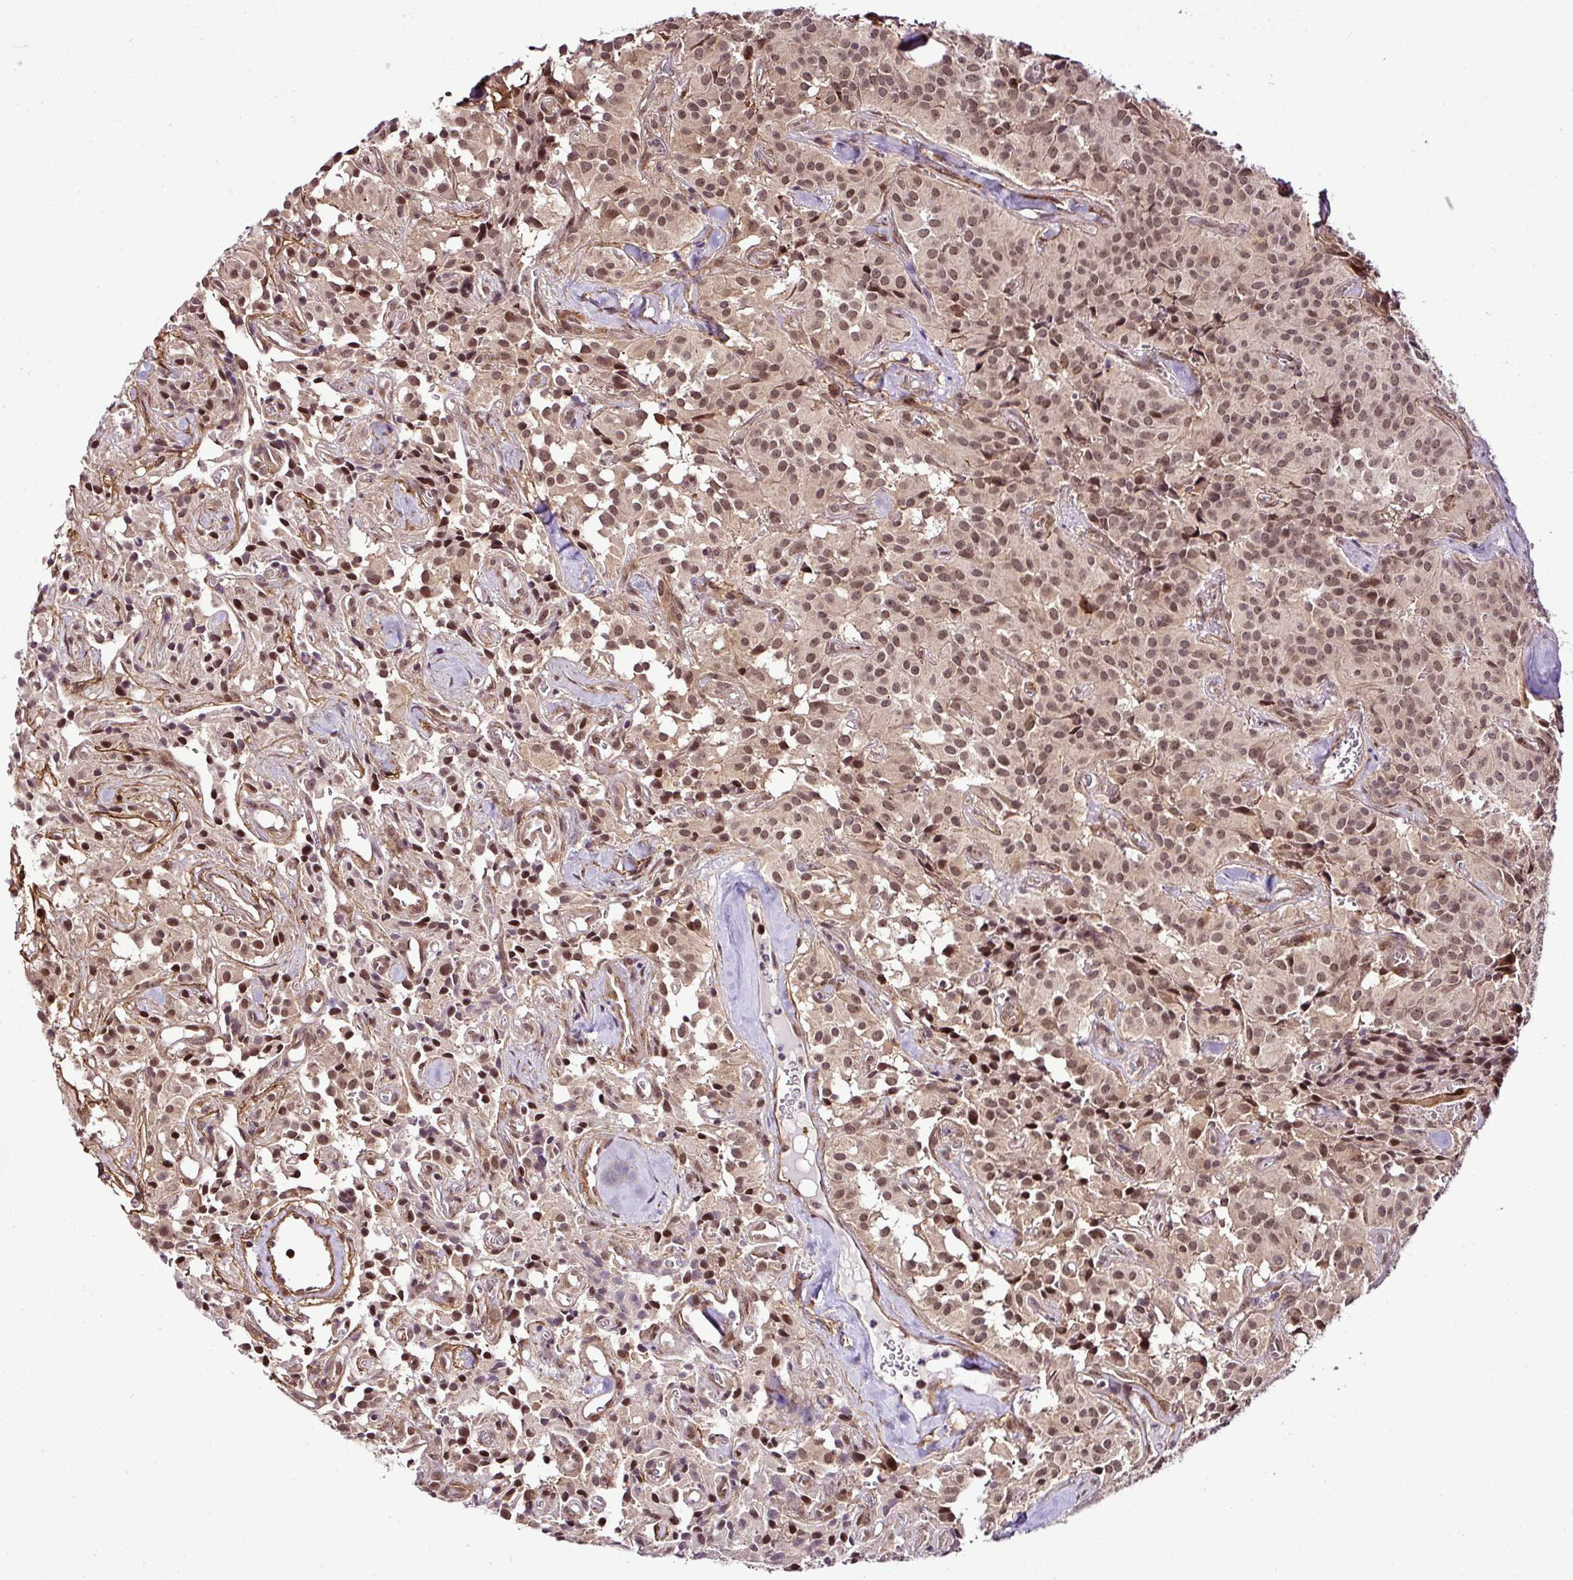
{"staining": {"intensity": "moderate", "quantity": ">75%", "location": "nuclear"}, "tissue": "glioma", "cell_type": "Tumor cells", "image_type": "cancer", "snomed": [{"axis": "morphology", "description": "Glioma, malignant, Low grade"}, {"axis": "topography", "description": "Brain"}], "caption": "Immunohistochemistry (IHC) photomicrograph of human glioma stained for a protein (brown), which demonstrates medium levels of moderate nuclear expression in approximately >75% of tumor cells.", "gene": "FAM153A", "patient": {"sex": "male", "age": 42}}